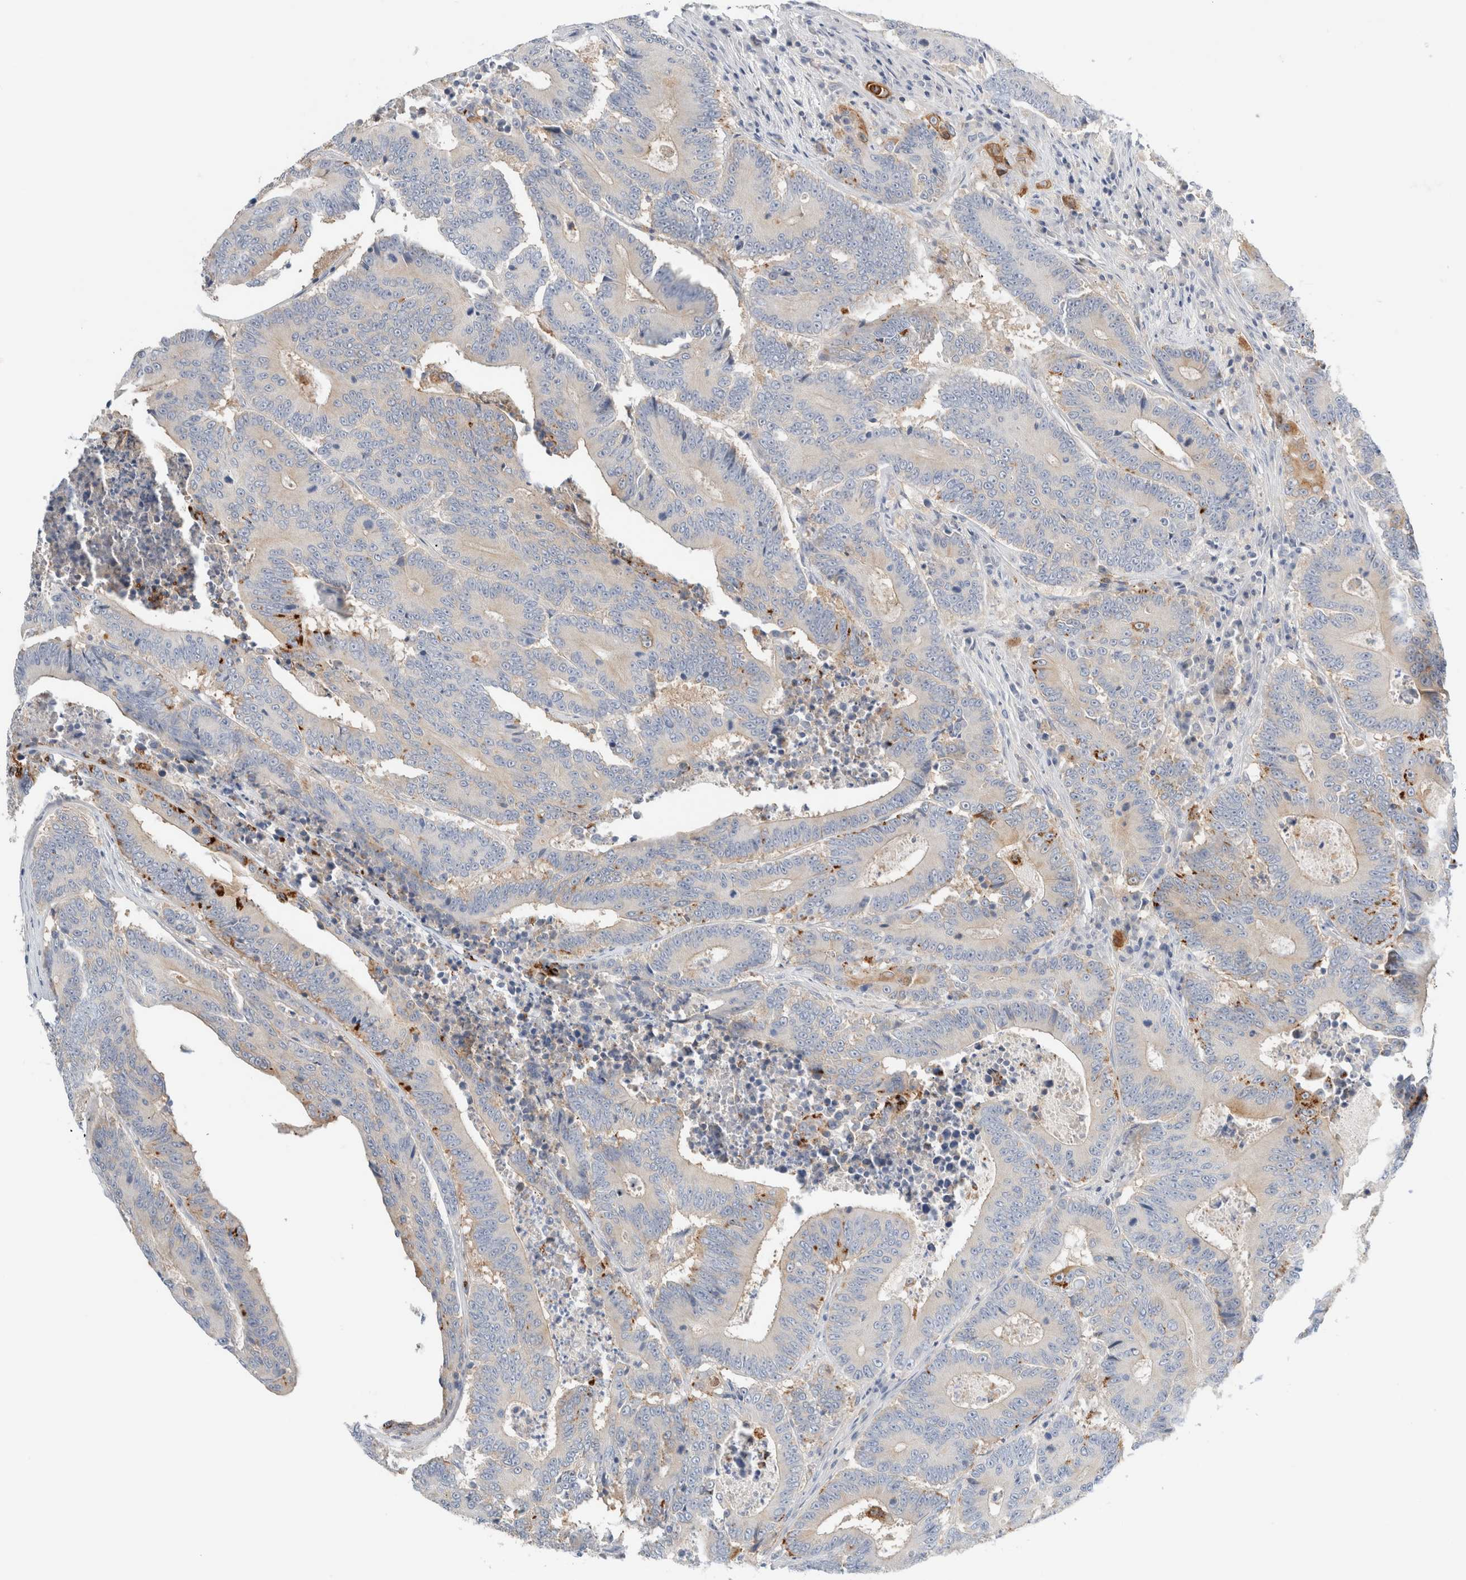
{"staining": {"intensity": "moderate", "quantity": "<25%", "location": "cytoplasmic/membranous"}, "tissue": "colorectal cancer", "cell_type": "Tumor cells", "image_type": "cancer", "snomed": [{"axis": "morphology", "description": "Adenocarcinoma, NOS"}, {"axis": "topography", "description": "Colon"}], "caption": "Protein staining shows moderate cytoplasmic/membranous positivity in about <25% of tumor cells in colorectal cancer. Using DAB (brown) and hematoxylin (blue) stains, captured at high magnification using brightfield microscopy.", "gene": "SDR16C5", "patient": {"sex": "male", "age": 83}}